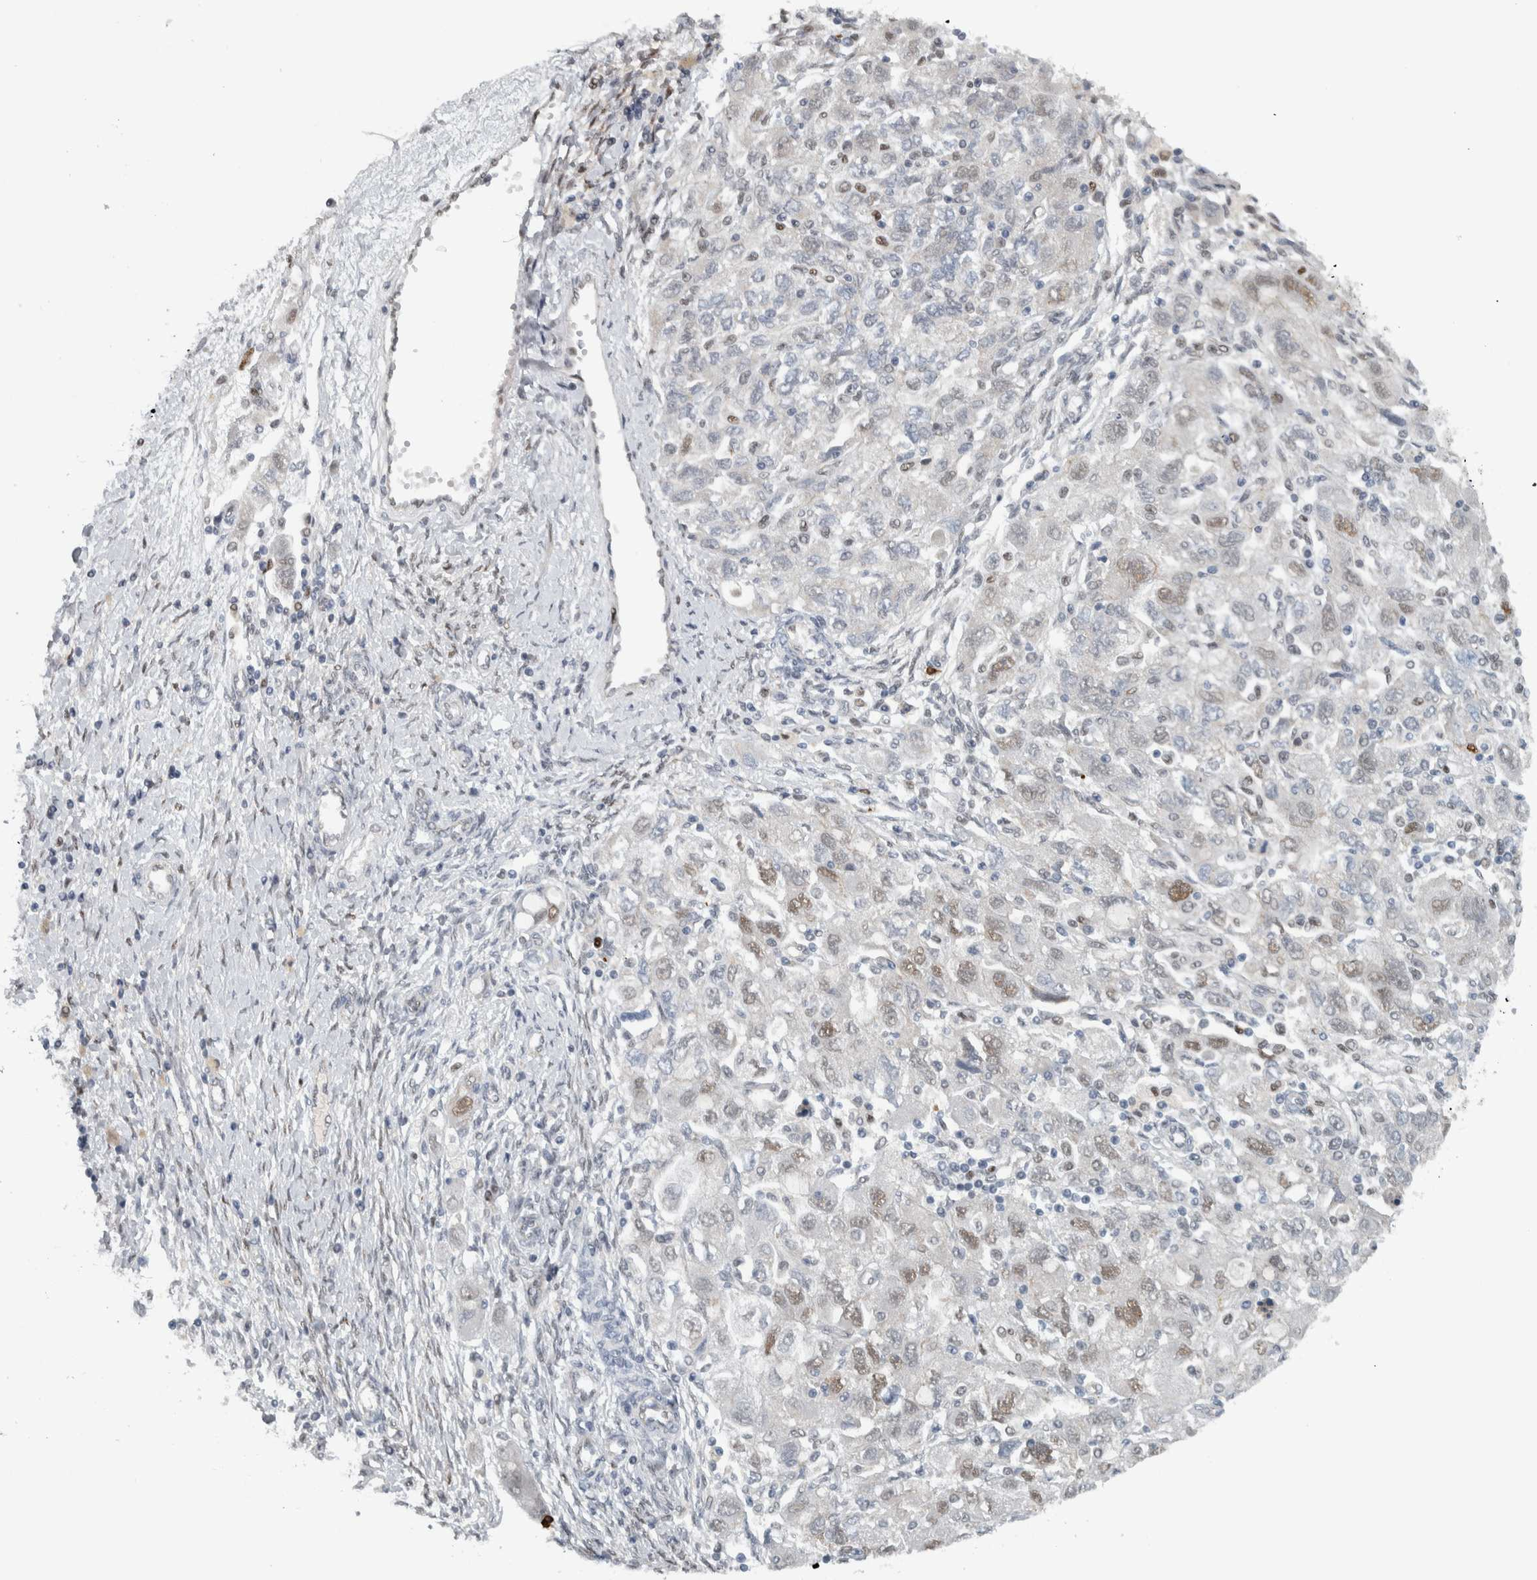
{"staining": {"intensity": "weak", "quantity": "25%-75%", "location": "nuclear"}, "tissue": "ovarian cancer", "cell_type": "Tumor cells", "image_type": "cancer", "snomed": [{"axis": "morphology", "description": "Carcinoma, NOS"}, {"axis": "morphology", "description": "Cystadenocarcinoma, serous, NOS"}, {"axis": "topography", "description": "Ovary"}], "caption": "Ovarian carcinoma stained with a brown dye displays weak nuclear positive expression in approximately 25%-75% of tumor cells.", "gene": "ADPRM", "patient": {"sex": "female", "age": 69}}